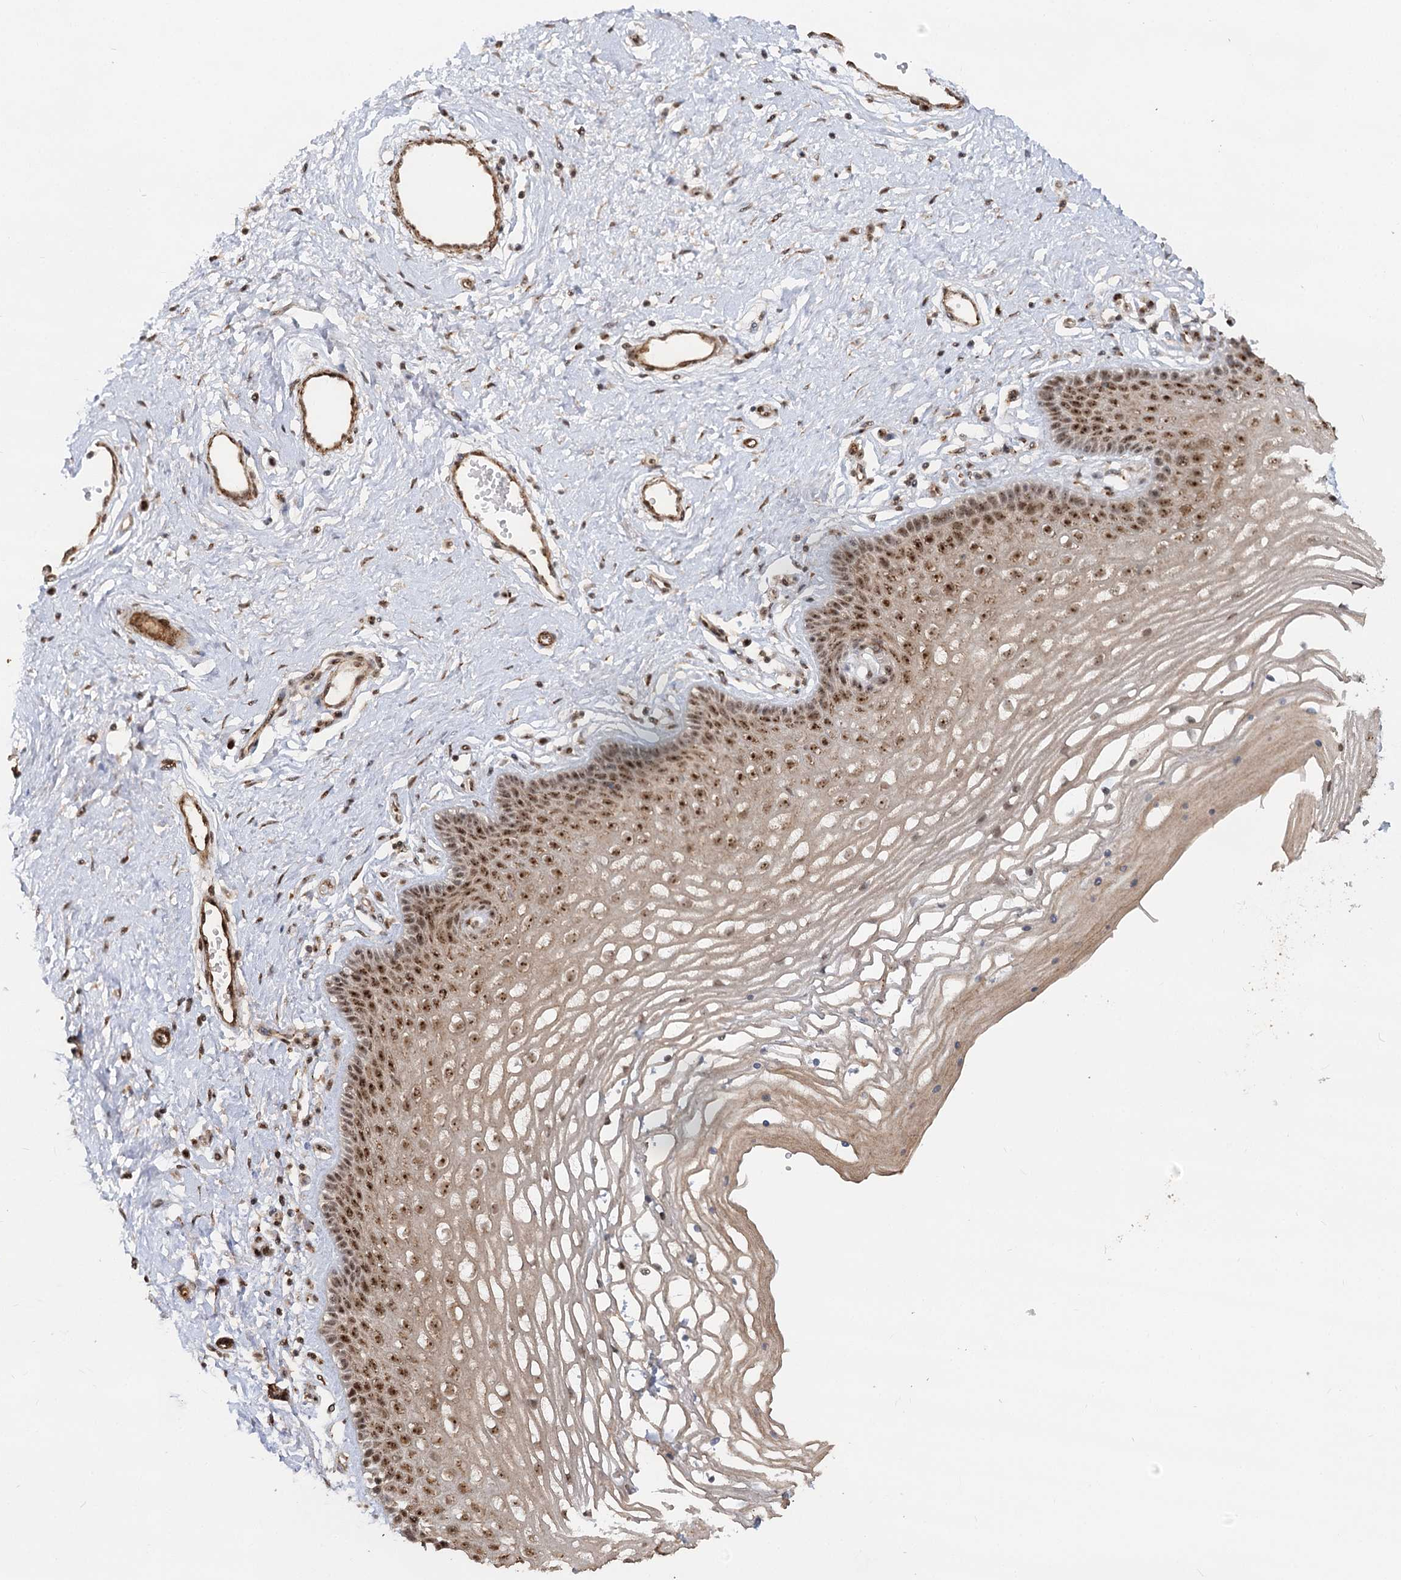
{"staining": {"intensity": "moderate", "quantity": "25%-75%", "location": "nuclear"}, "tissue": "vagina", "cell_type": "Squamous epithelial cells", "image_type": "normal", "snomed": [{"axis": "morphology", "description": "Normal tissue, NOS"}, {"axis": "topography", "description": "Vagina"}], "caption": "High-magnification brightfield microscopy of unremarkable vagina stained with DAB (3,3'-diaminobenzidine) (brown) and counterstained with hematoxylin (blue). squamous epithelial cells exhibit moderate nuclear staining is identified in about25%-75% of cells. The staining is performed using DAB brown chromogen to label protein expression. The nuclei are counter-stained blue using hematoxylin.", "gene": "GNL3L", "patient": {"sex": "female", "age": 46}}